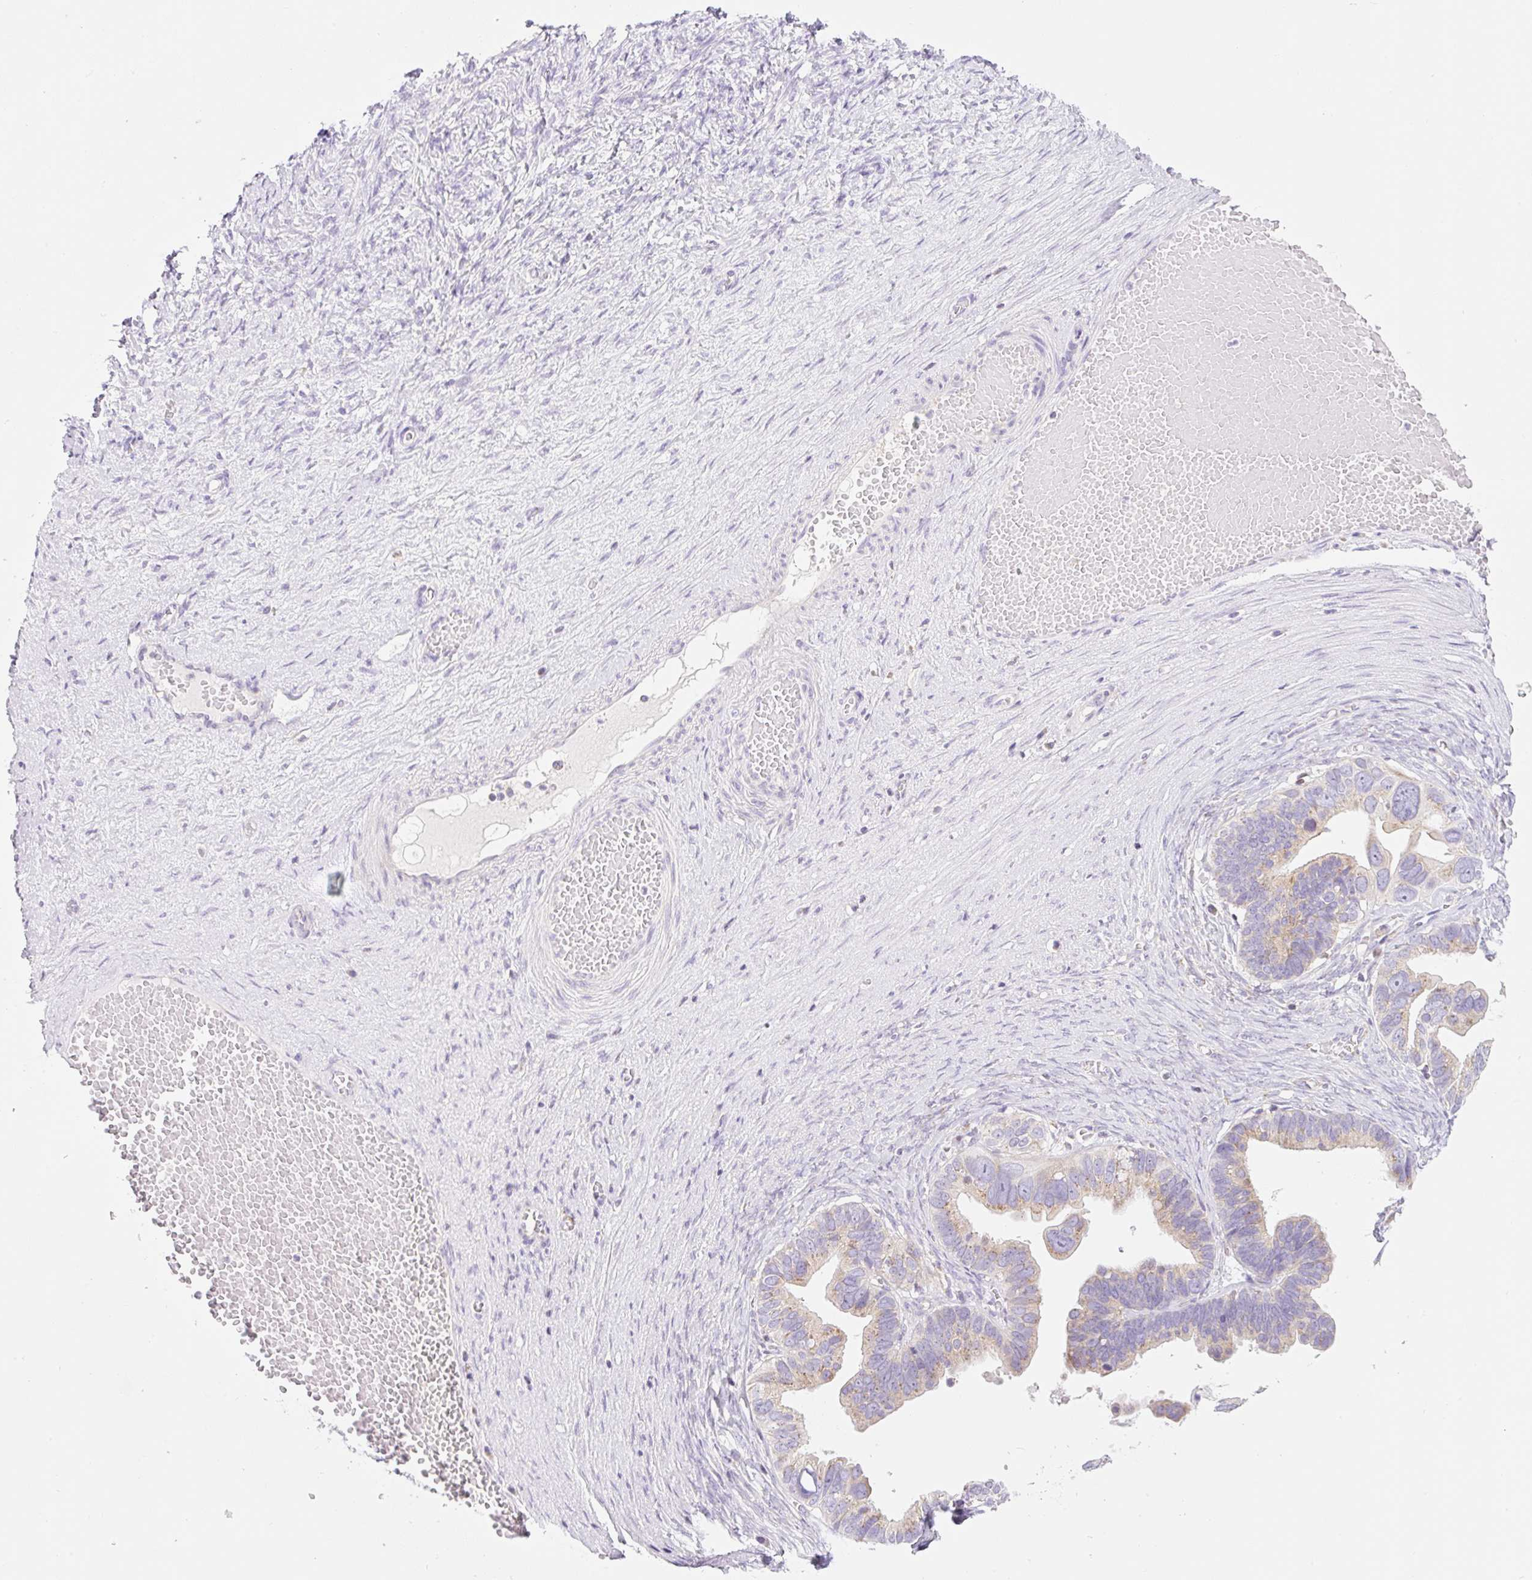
{"staining": {"intensity": "weak", "quantity": ">75%", "location": "cytoplasmic/membranous"}, "tissue": "ovarian cancer", "cell_type": "Tumor cells", "image_type": "cancer", "snomed": [{"axis": "morphology", "description": "Cystadenocarcinoma, serous, NOS"}, {"axis": "topography", "description": "Ovary"}], "caption": "Human ovarian serous cystadenocarcinoma stained with a protein marker reveals weak staining in tumor cells.", "gene": "FOCAD", "patient": {"sex": "female", "age": 56}}